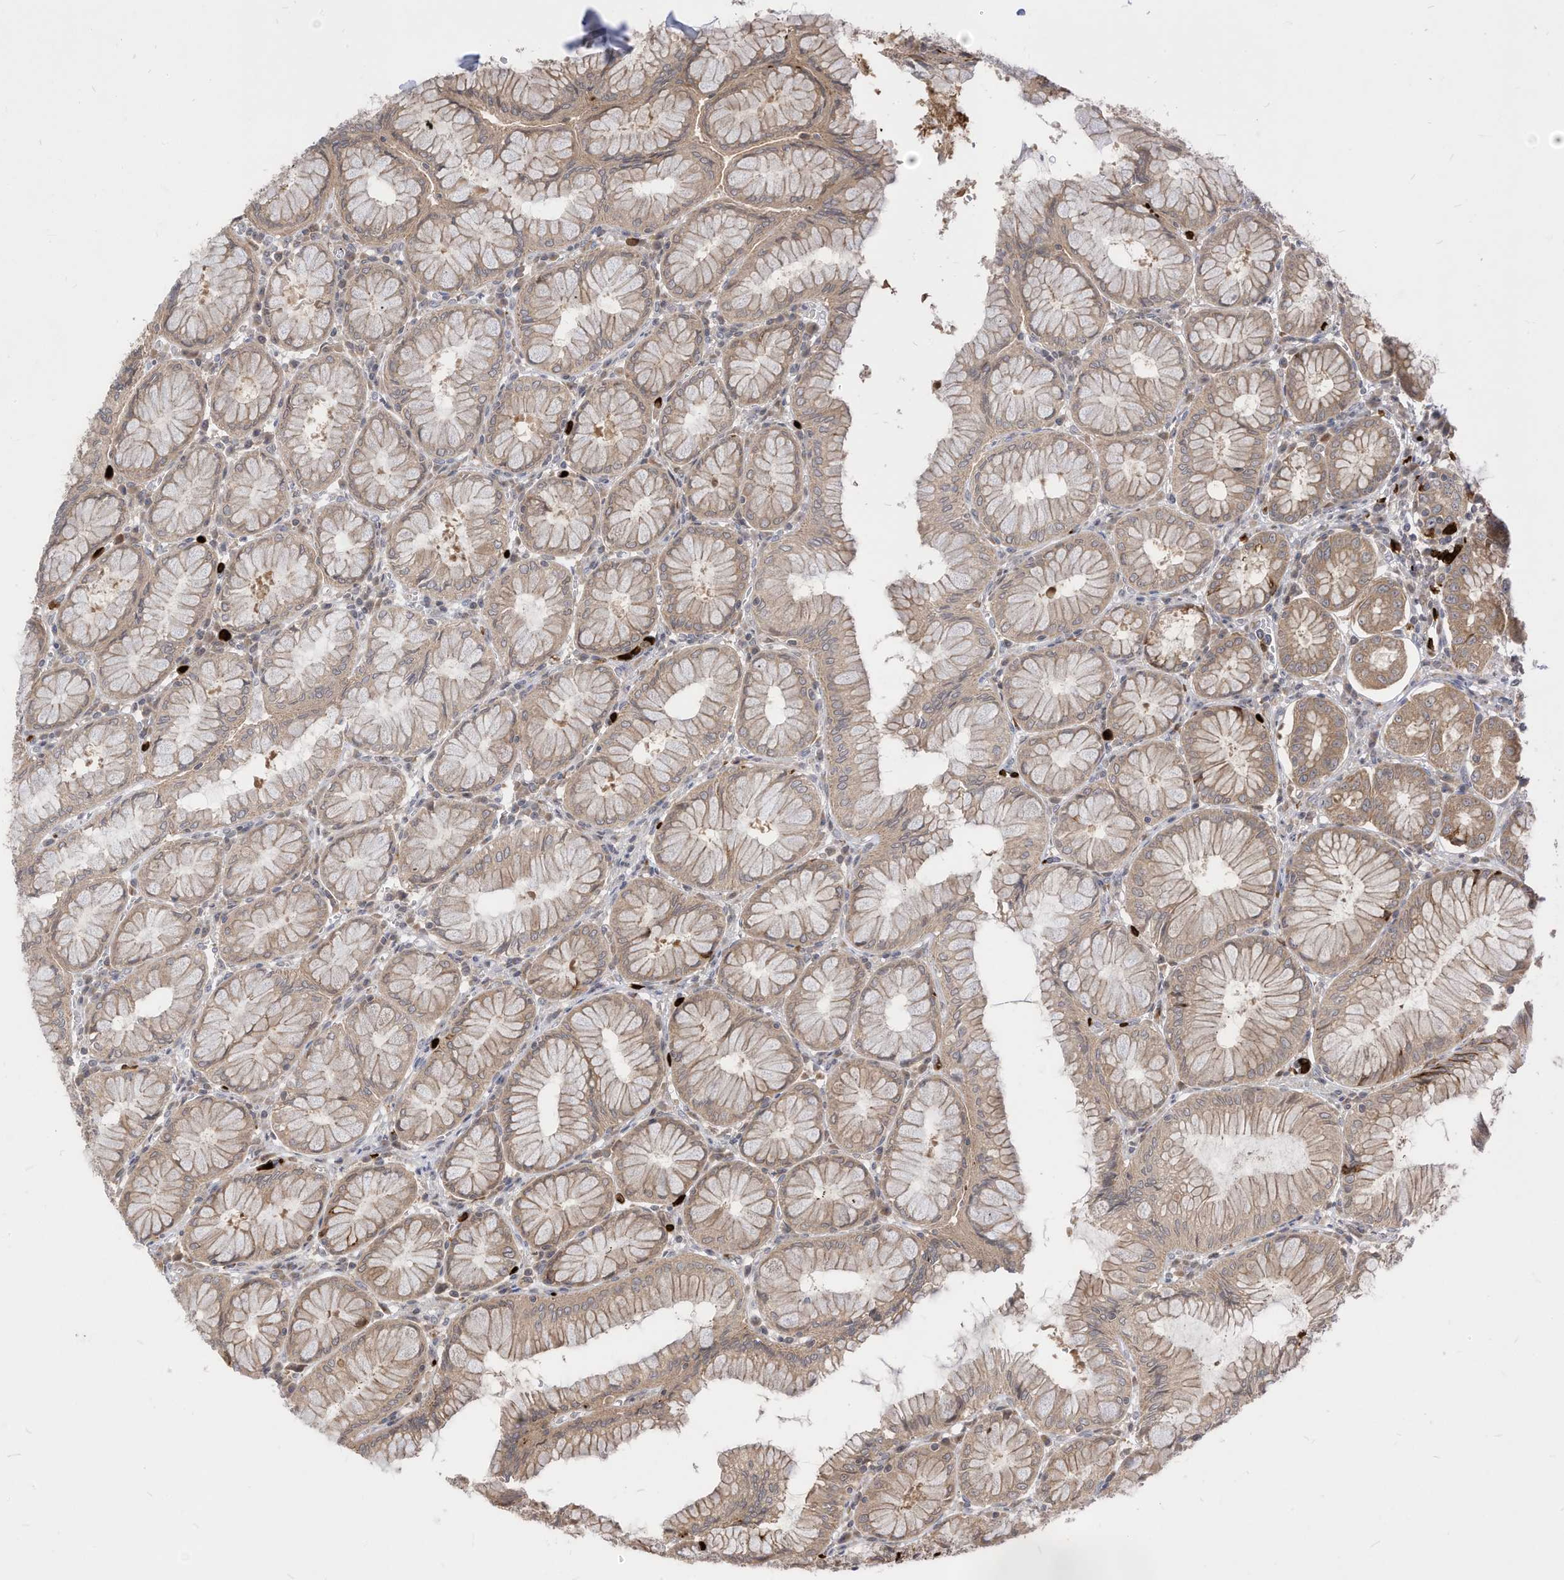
{"staining": {"intensity": "moderate", "quantity": "25%-75%", "location": "cytoplasmic/membranous"}, "tissue": "stomach", "cell_type": "Glandular cells", "image_type": "normal", "snomed": [{"axis": "morphology", "description": "Normal tissue, NOS"}, {"axis": "topography", "description": "Stomach, lower"}], "caption": "Immunohistochemical staining of benign human stomach displays 25%-75% levels of moderate cytoplasmic/membranous protein expression in about 25%-75% of glandular cells.", "gene": "CNKSR1", "patient": {"sex": "female", "age": 56}}